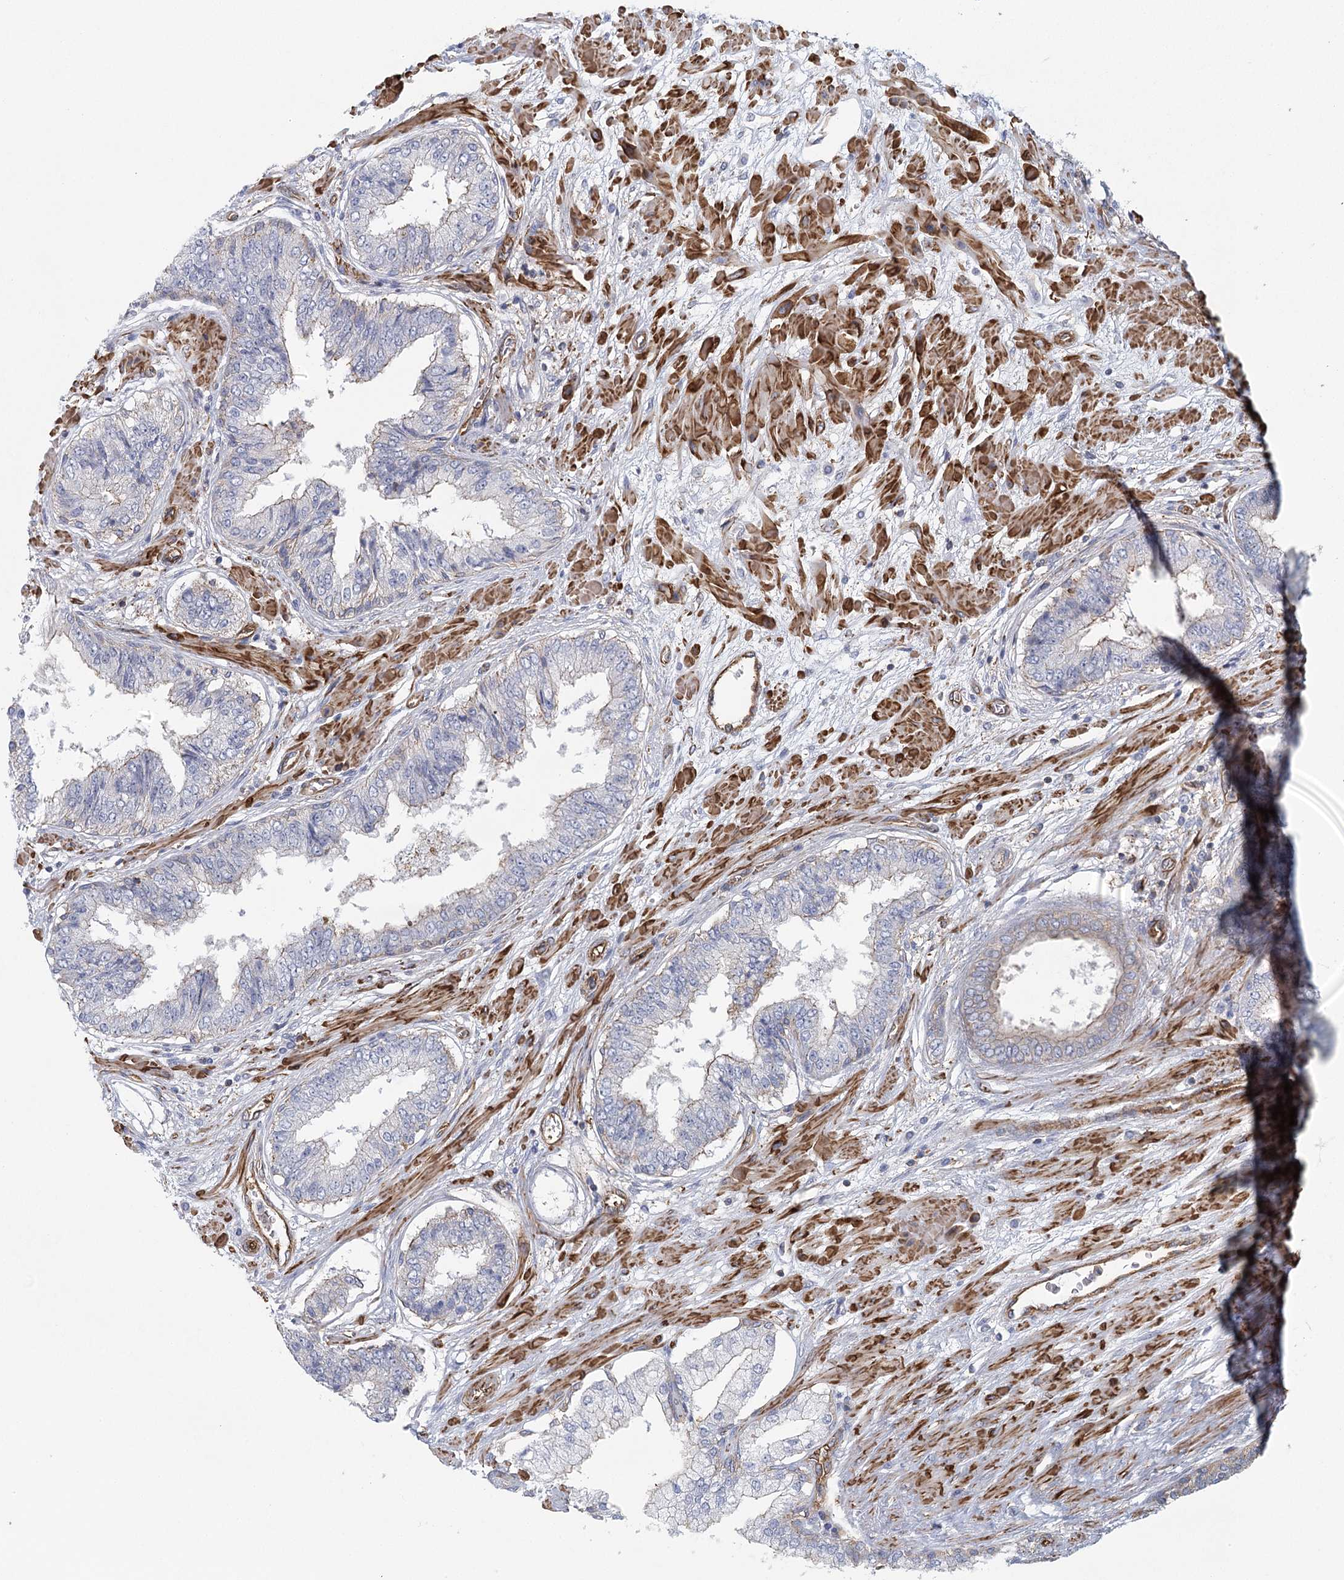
{"staining": {"intensity": "negative", "quantity": "none", "location": "none"}, "tissue": "prostate cancer", "cell_type": "Tumor cells", "image_type": "cancer", "snomed": [{"axis": "morphology", "description": "Normal tissue, NOS"}, {"axis": "morphology", "description": "Adenocarcinoma, High grade"}, {"axis": "topography", "description": "Prostate"}, {"axis": "topography", "description": "Peripheral nerve tissue"}], "caption": "Immunohistochemistry (IHC) of prostate high-grade adenocarcinoma displays no positivity in tumor cells. (Brightfield microscopy of DAB (3,3'-diaminobenzidine) immunohistochemistry at high magnification).", "gene": "IFT46", "patient": {"sex": "male", "age": 59}}